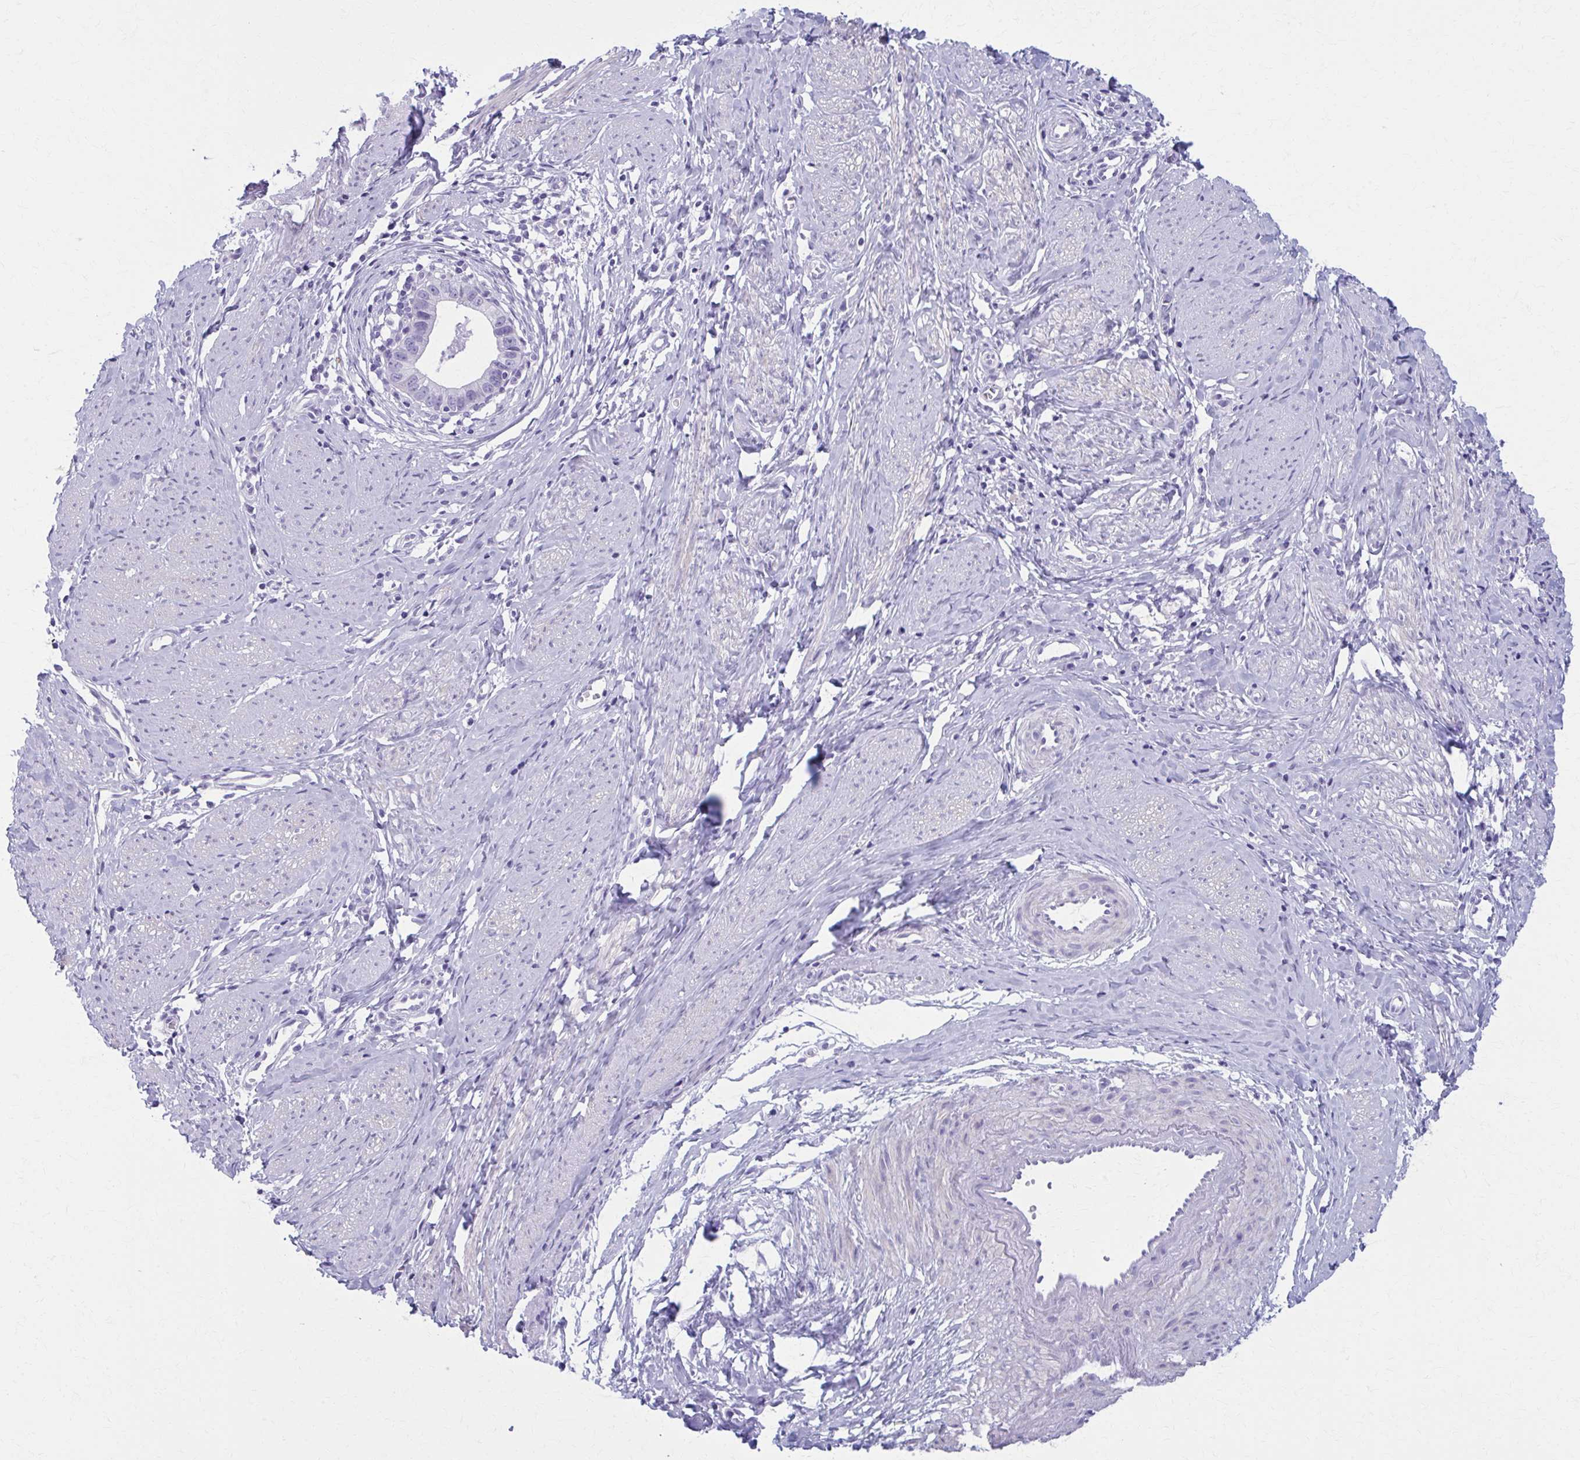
{"staining": {"intensity": "negative", "quantity": "none", "location": "none"}, "tissue": "cervical cancer", "cell_type": "Tumor cells", "image_type": "cancer", "snomed": [{"axis": "morphology", "description": "Adenocarcinoma, NOS"}, {"axis": "topography", "description": "Cervix"}], "caption": "Tumor cells show no significant protein expression in adenocarcinoma (cervical). (IHC, brightfield microscopy, high magnification).", "gene": "MPLKIP", "patient": {"sex": "female", "age": 36}}